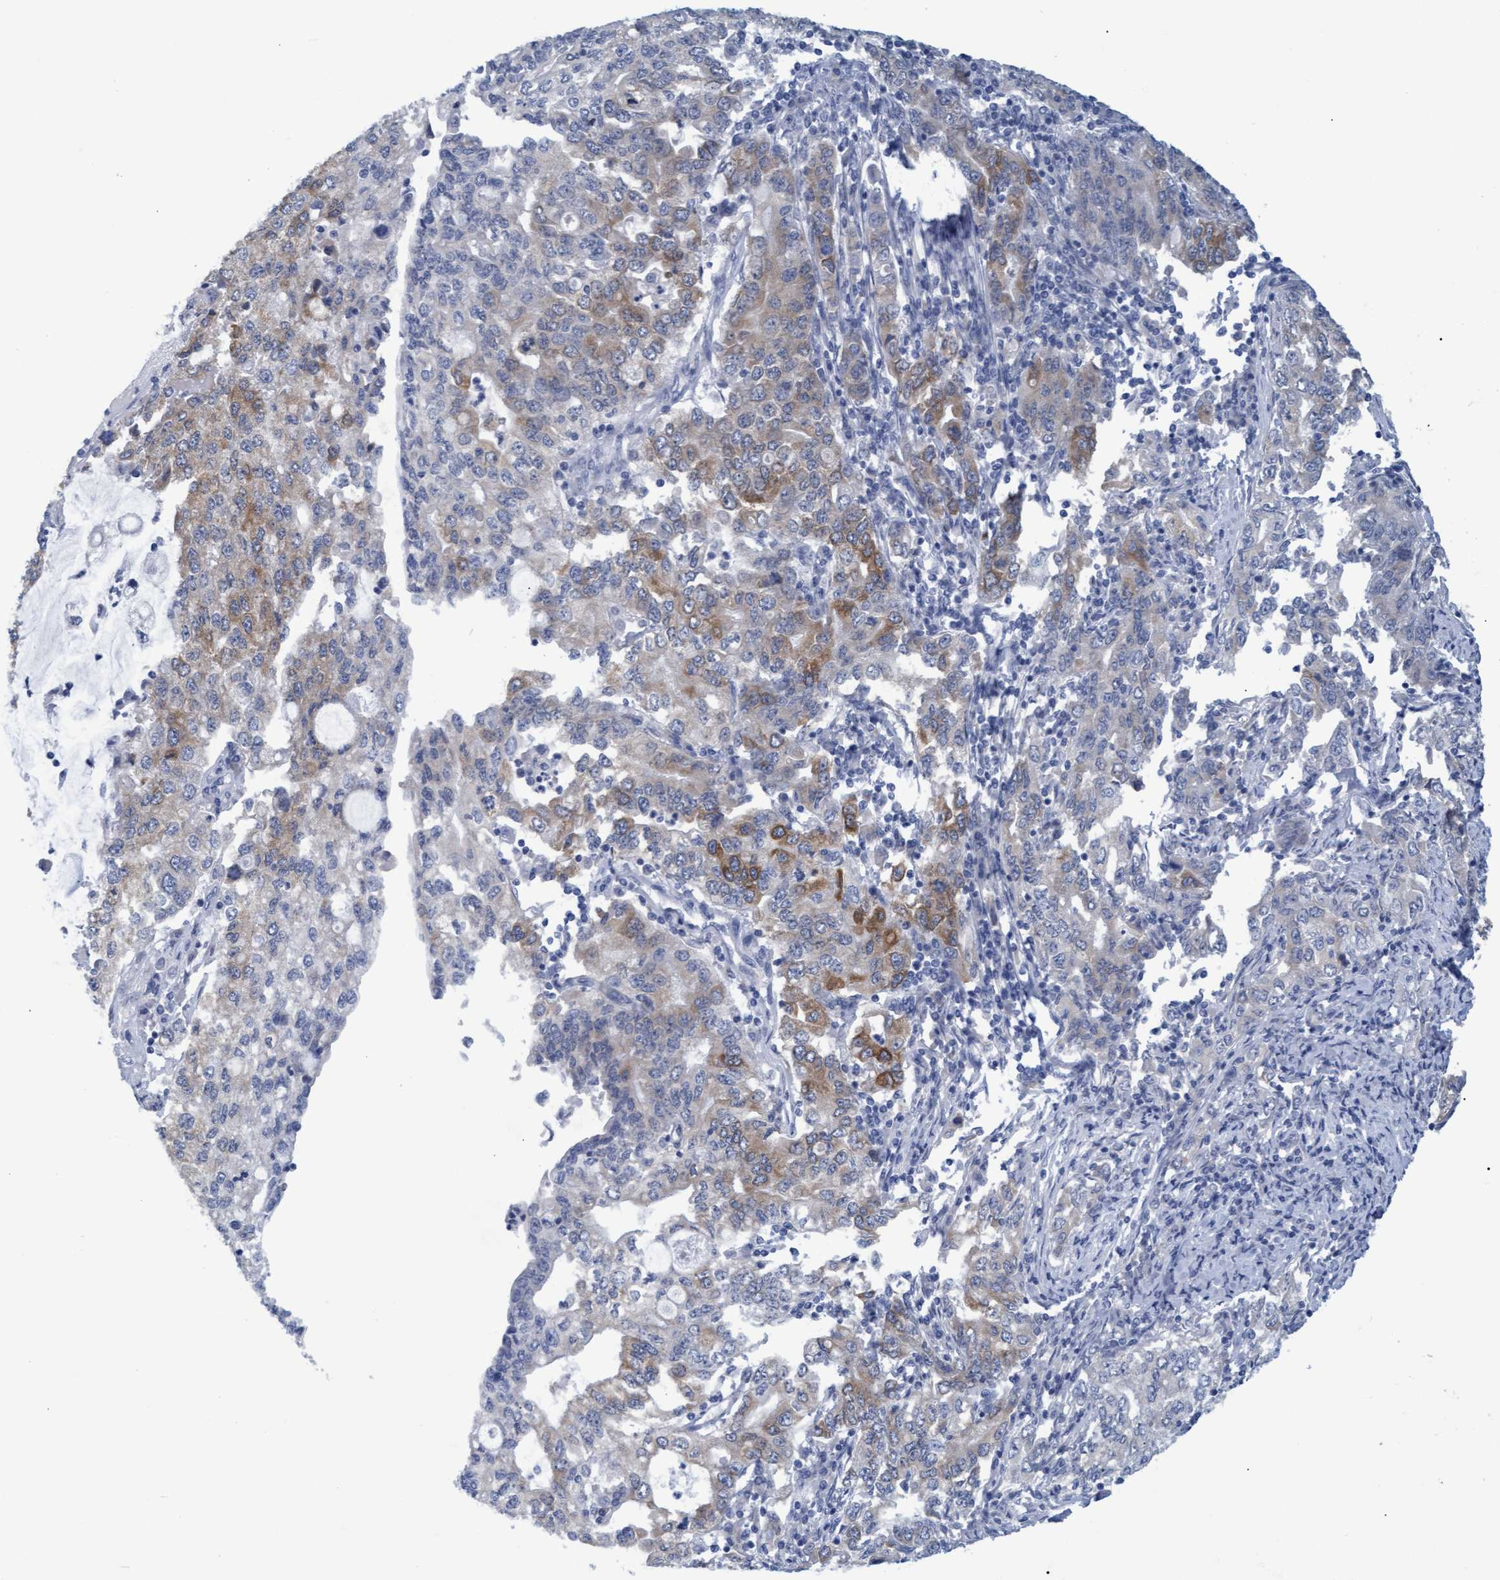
{"staining": {"intensity": "moderate", "quantity": "<25%", "location": "cytoplasmic/membranous"}, "tissue": "stomach cancer", "cell_type": "Tumor cells", "image_type": "cancer", "snomed": [{"axis": "morphology", "description": "Adenocarcinoma, NOS"}, {"axis": "topography", "description": "Stomach, lower"}], "caption": "High-power microscopy captured an immunohistochemistry (IHC) micrograph of stomach cancer, revealing moderate cytoplasmic/membranous staining in approximately <25% of tumor cells.", "gene": "SSTR3", "patient": {"sex": "female", "age": 72}}